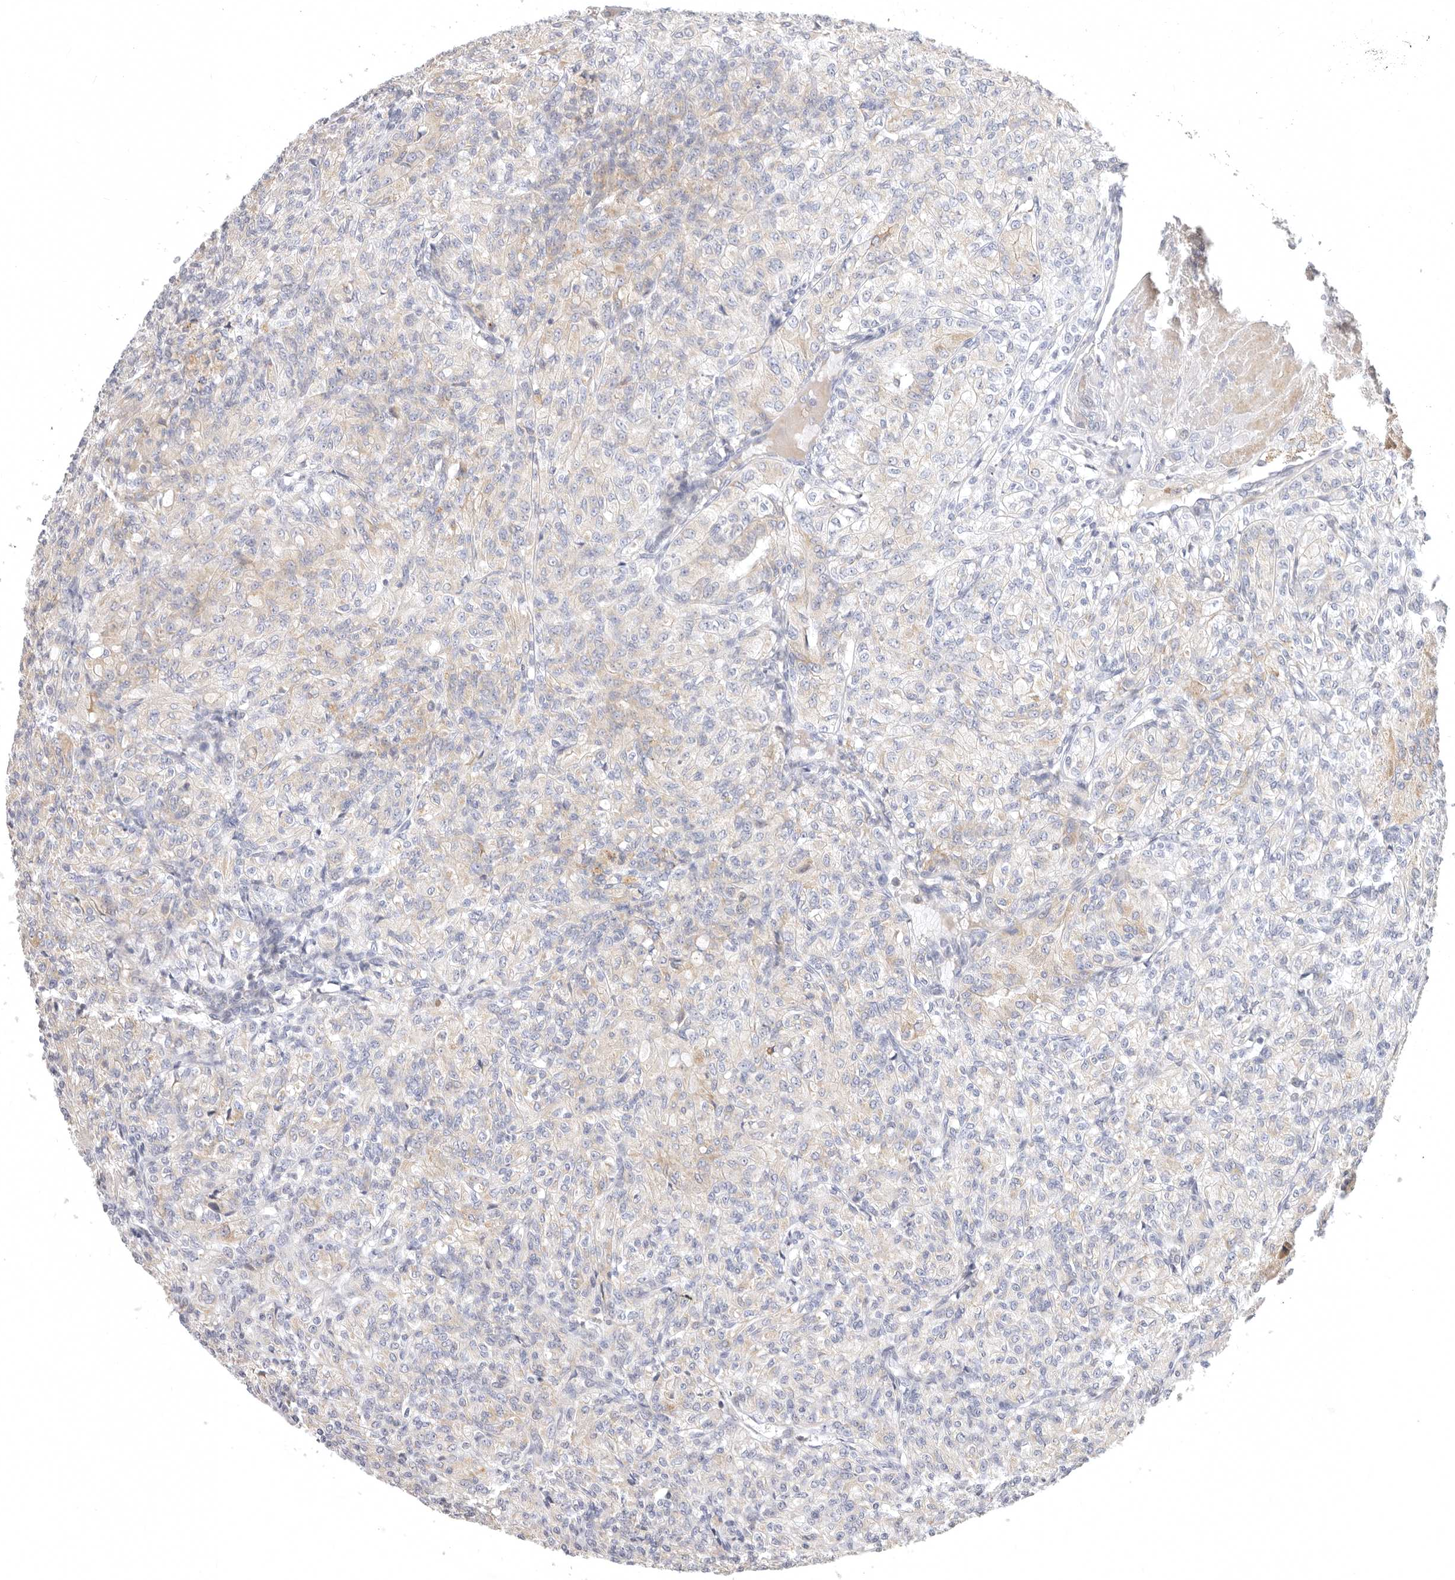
{"staining": {"intensity": "negative", "quantity": "none", "location": "none"}, "tissue": "renal cancer", "cell_type": "Tumor cells", "image_type": "cancer", "snomed": [{"axis": "morphology", "description": "Adenocarcinoma, NOS"}, {"axis": "topography", "description": "Kidney"}], "caption": "The immunohistochemistry (IHC) micrograph has no significant expression in tumor cells of adenocarcinoma (renal) tissue.", "gene": "TFB2M", "patient": {"sex": "male", "age": 77}}